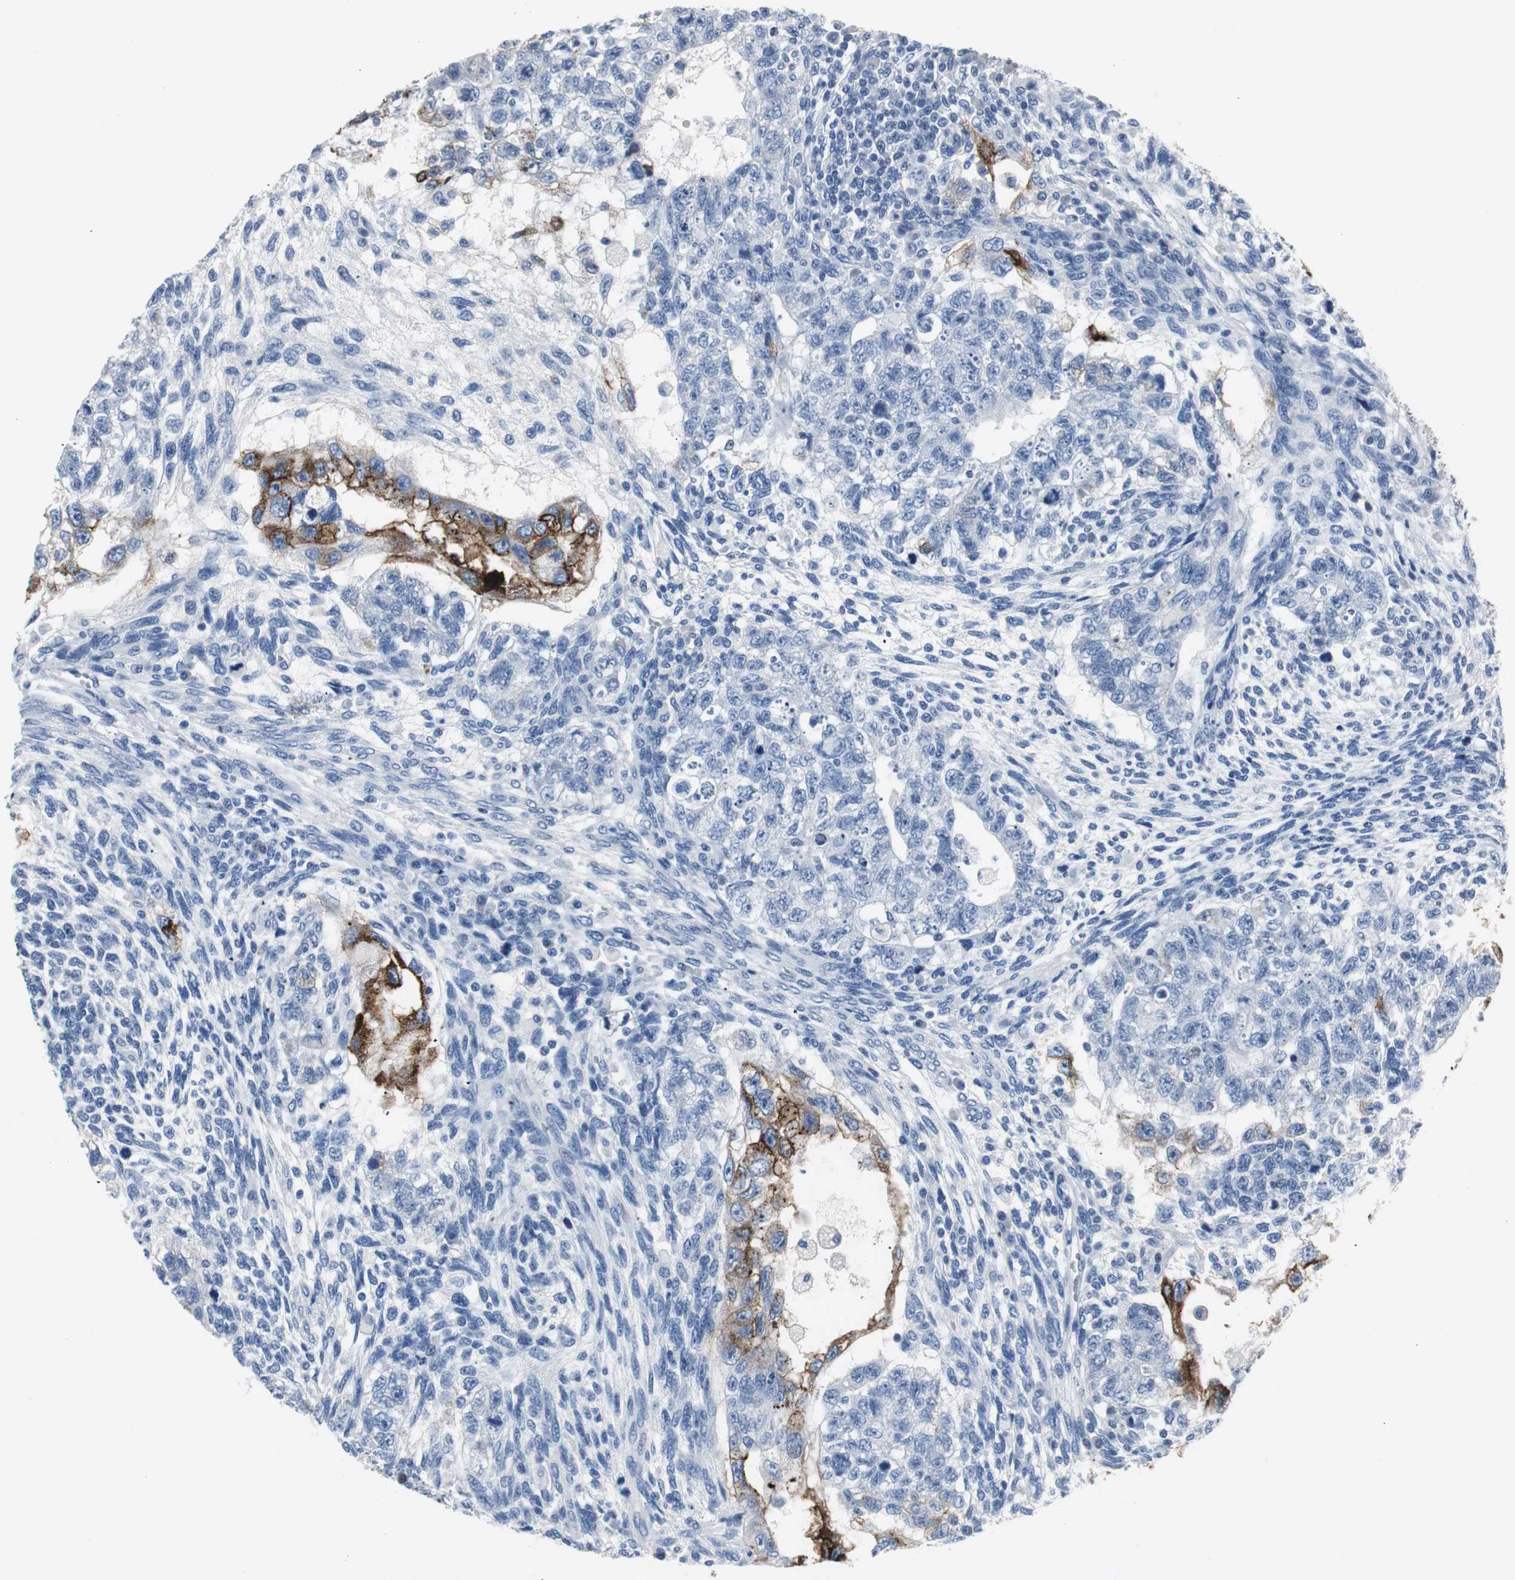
{"staining": {"intensity": "strong", "quantity": "<25%", "location": "cytoplasmic/membranous"}, "tissue": "testis cancer", "cell_type": "Tumor cells", "image_type": "cancer", "snomed": [{"axis": "morphology", "description": "Normal tissue, NOS"}, {"axis": "morphology", "description": "Carcinoma, Embryonal, NOS"}, {"axis": "topography", "description": "Testis"}], "caption": "Protein staining displays strong cytoplasmic/membranous expression in about <25% of tumor cells in embryonal carcinoma (testis).", "gene": "LRP2", "patient": {"sex": "male", "age": 36}}